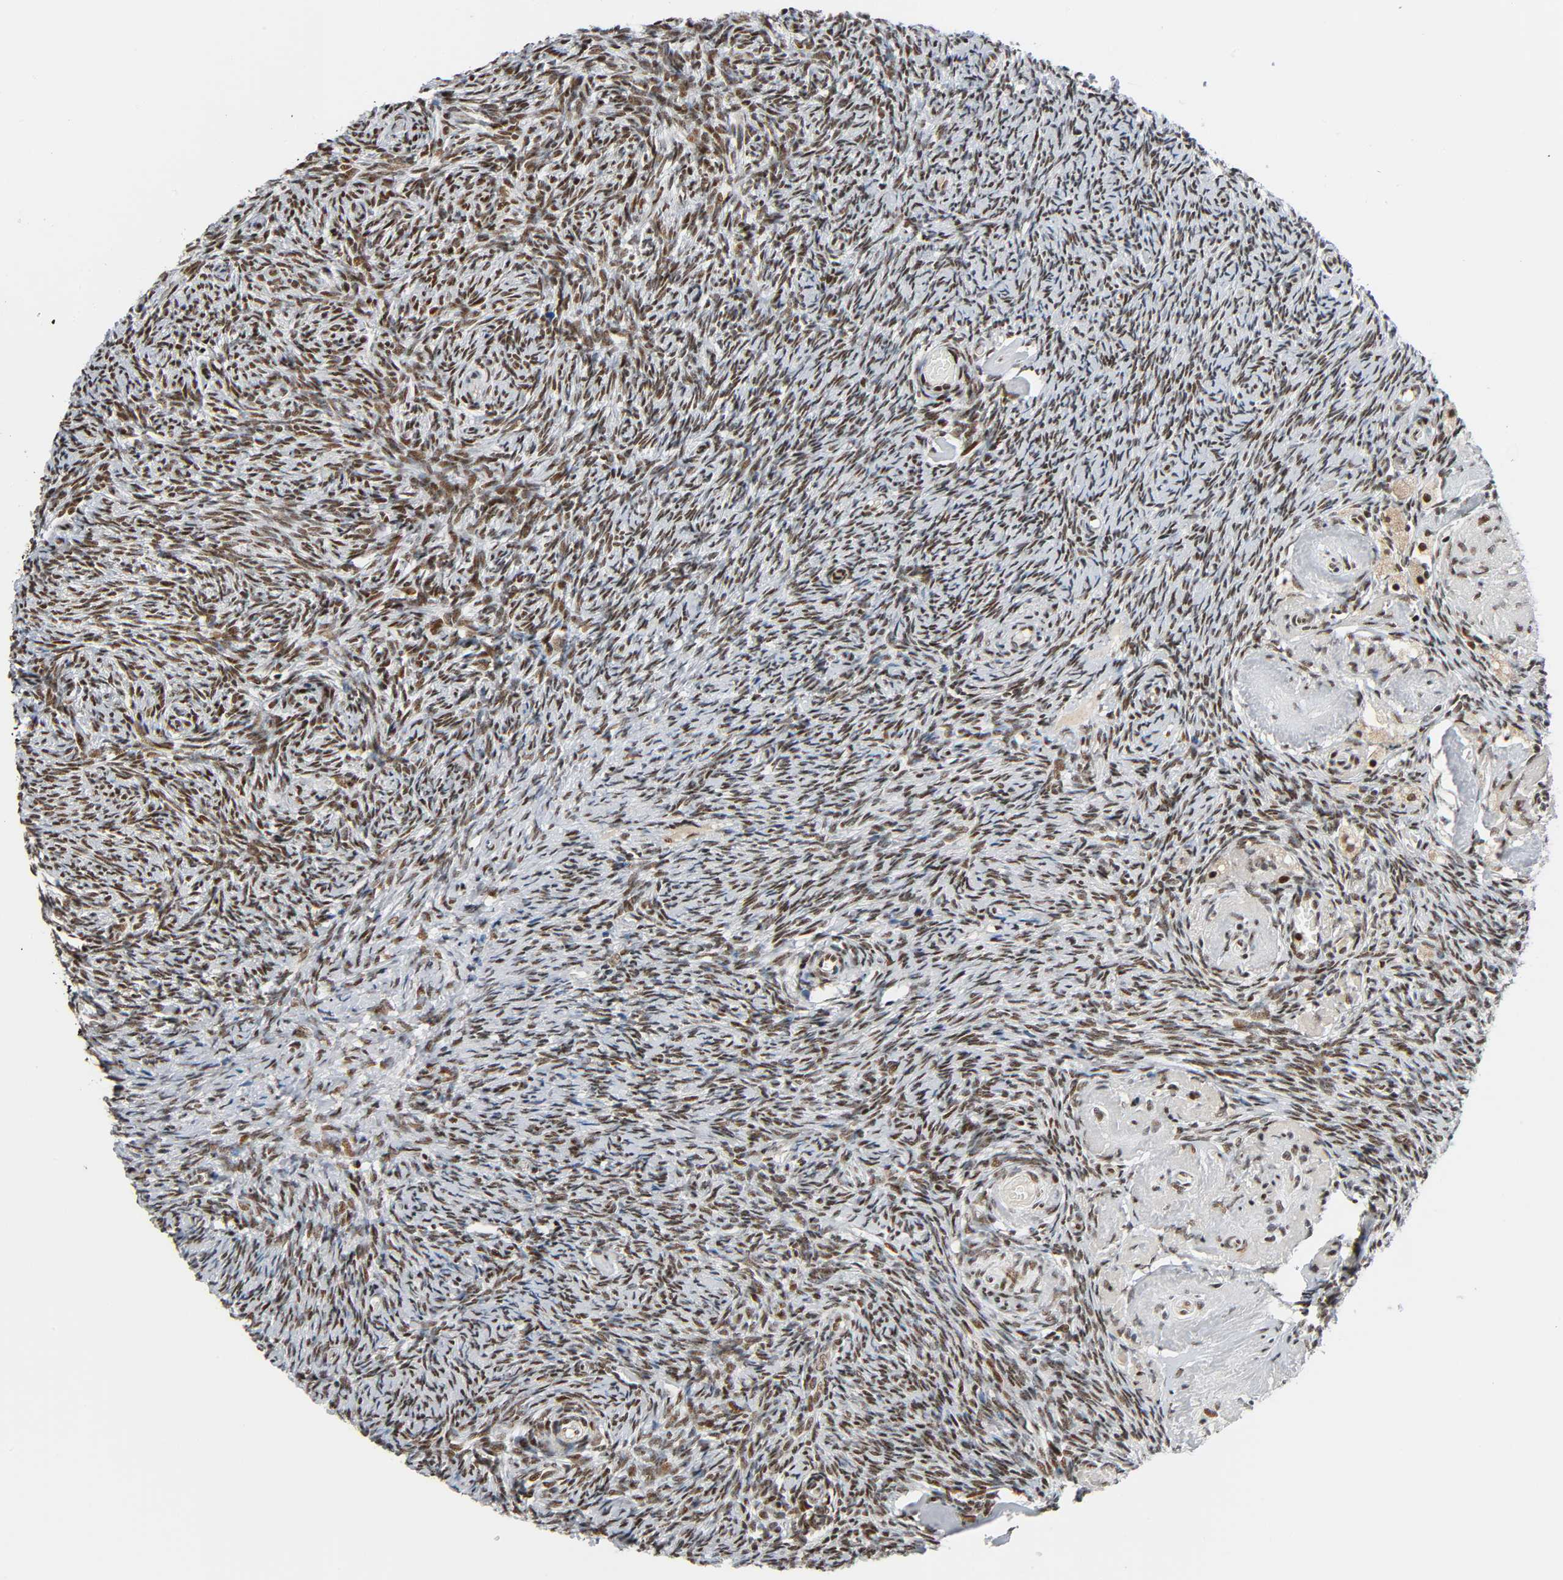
{"staining": {"intensity": "strong", "quantity": ">75%", "location": "nuclear"}, "tissue": "ovary", "cell_type": "Ovarian stroma cells", "image_type": "normal", "snomed": [{"axis": "morphology", "description": "Normal tissue, NOS"}, {"axis": "topography", "description": "Ovary"}], "caption": "High-power microscopy captured an immunohistochemistry (IHC) histopathology image of unremarkable ovary, revealing strong nuclear positivity in about >75% of ovarian stroma cells. The staining was performed using DAB (3,3'-diaminobenzidine) to visualize the protein expression in brown, while the nuclei were stained in blue with hematoxylin (Magnification: 20x).", "gene": "CDK9", "patient": {"sex": "female", "age": 60}}